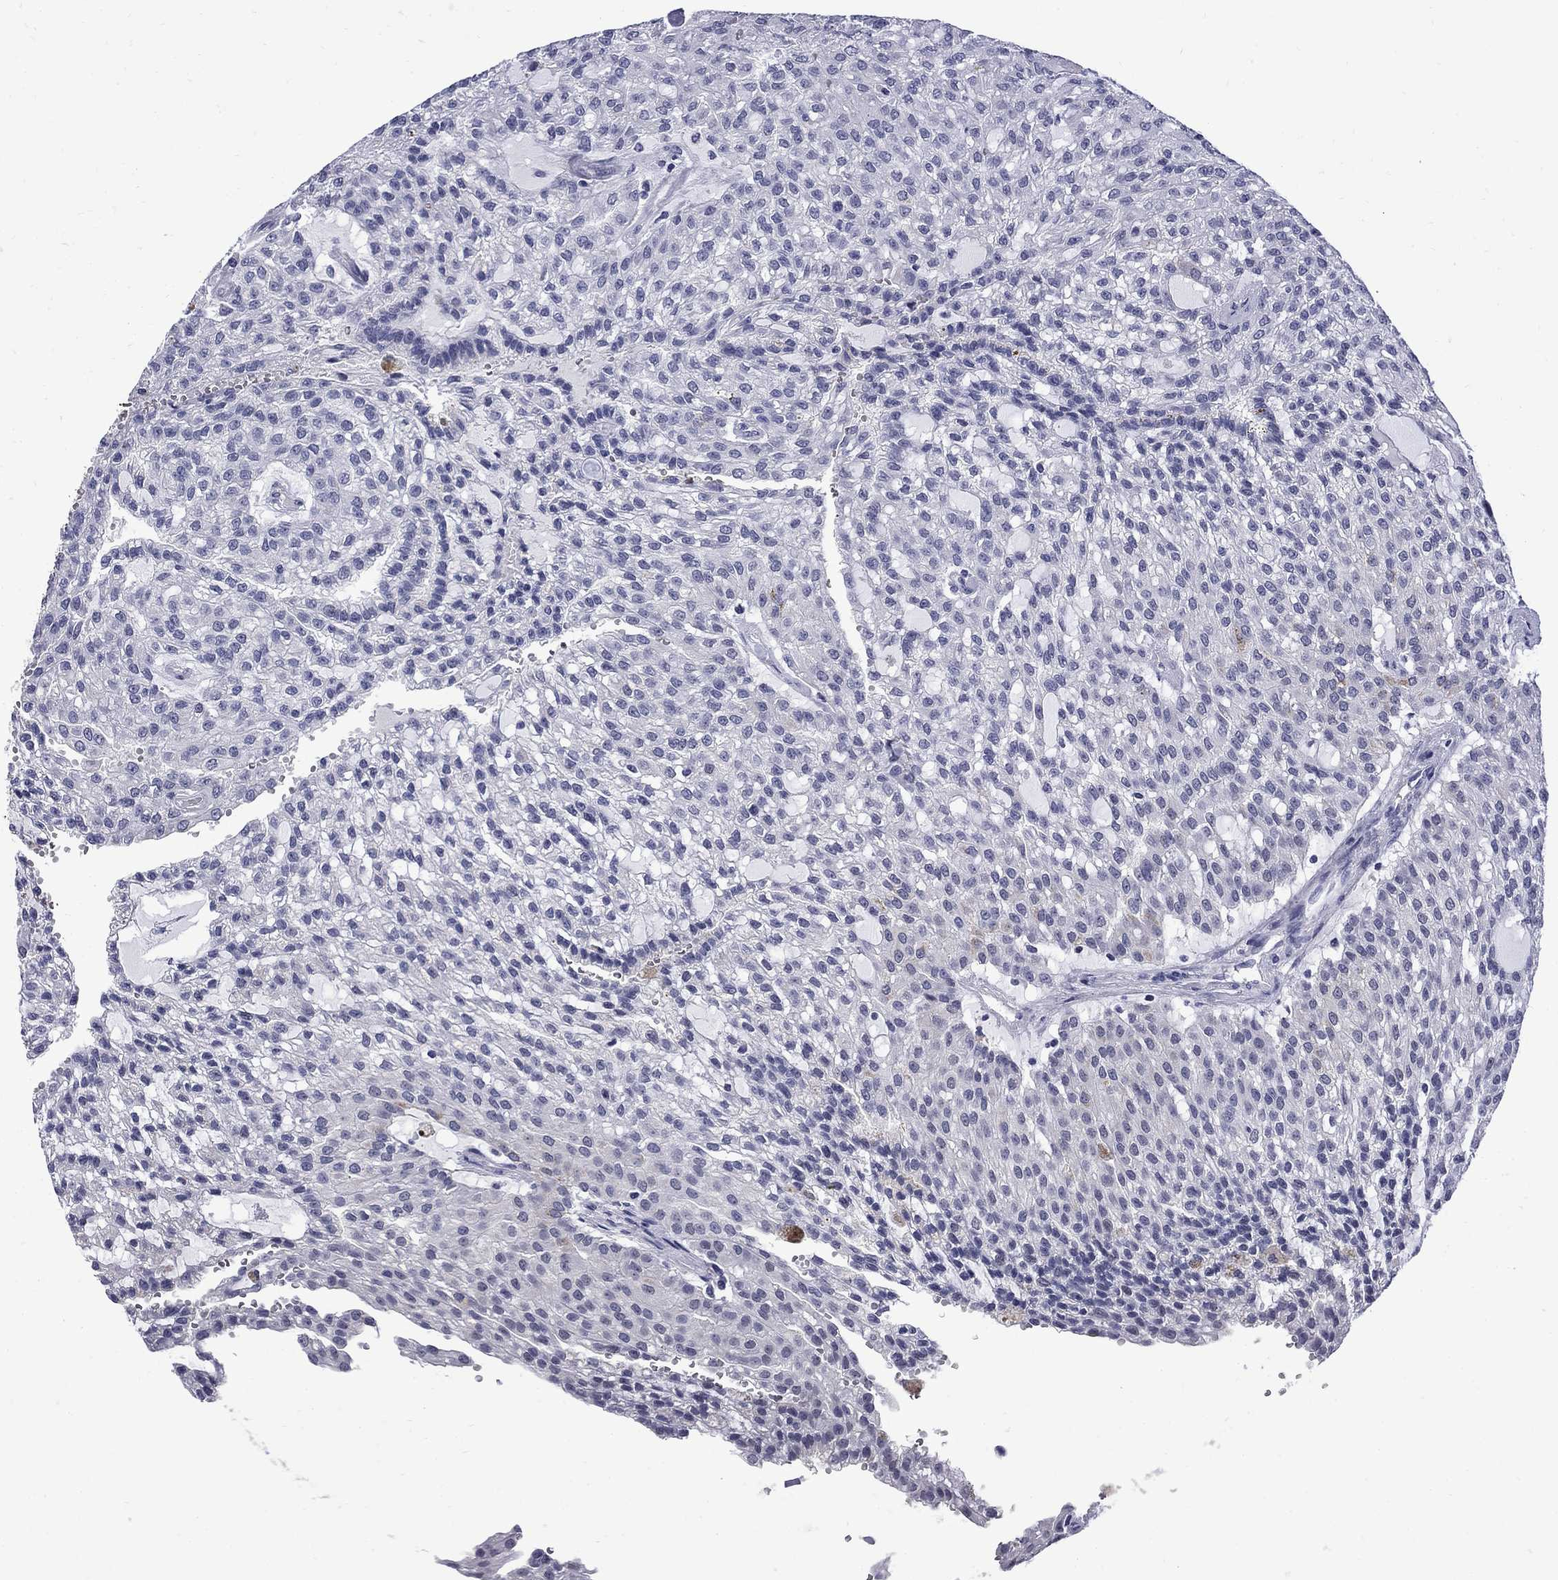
{"staining": {"intensity": "negative", "quantity": "none", "location": "none"}, "tissue": "renal cancer", "cell_type": "Tumor cells", "image_type": "cancer", "snomed": [{"axis": "morphology", "description": "Adenocarcinoma, NOS"}, {"axis": "topography", "description": "Kidney"}], "caption": "Protein analysis of adenocarcinoma (renal) shows no significant staining in tumor cells.", "gene": "MGARP", "patient": {"sex": "male", "age": 63}}